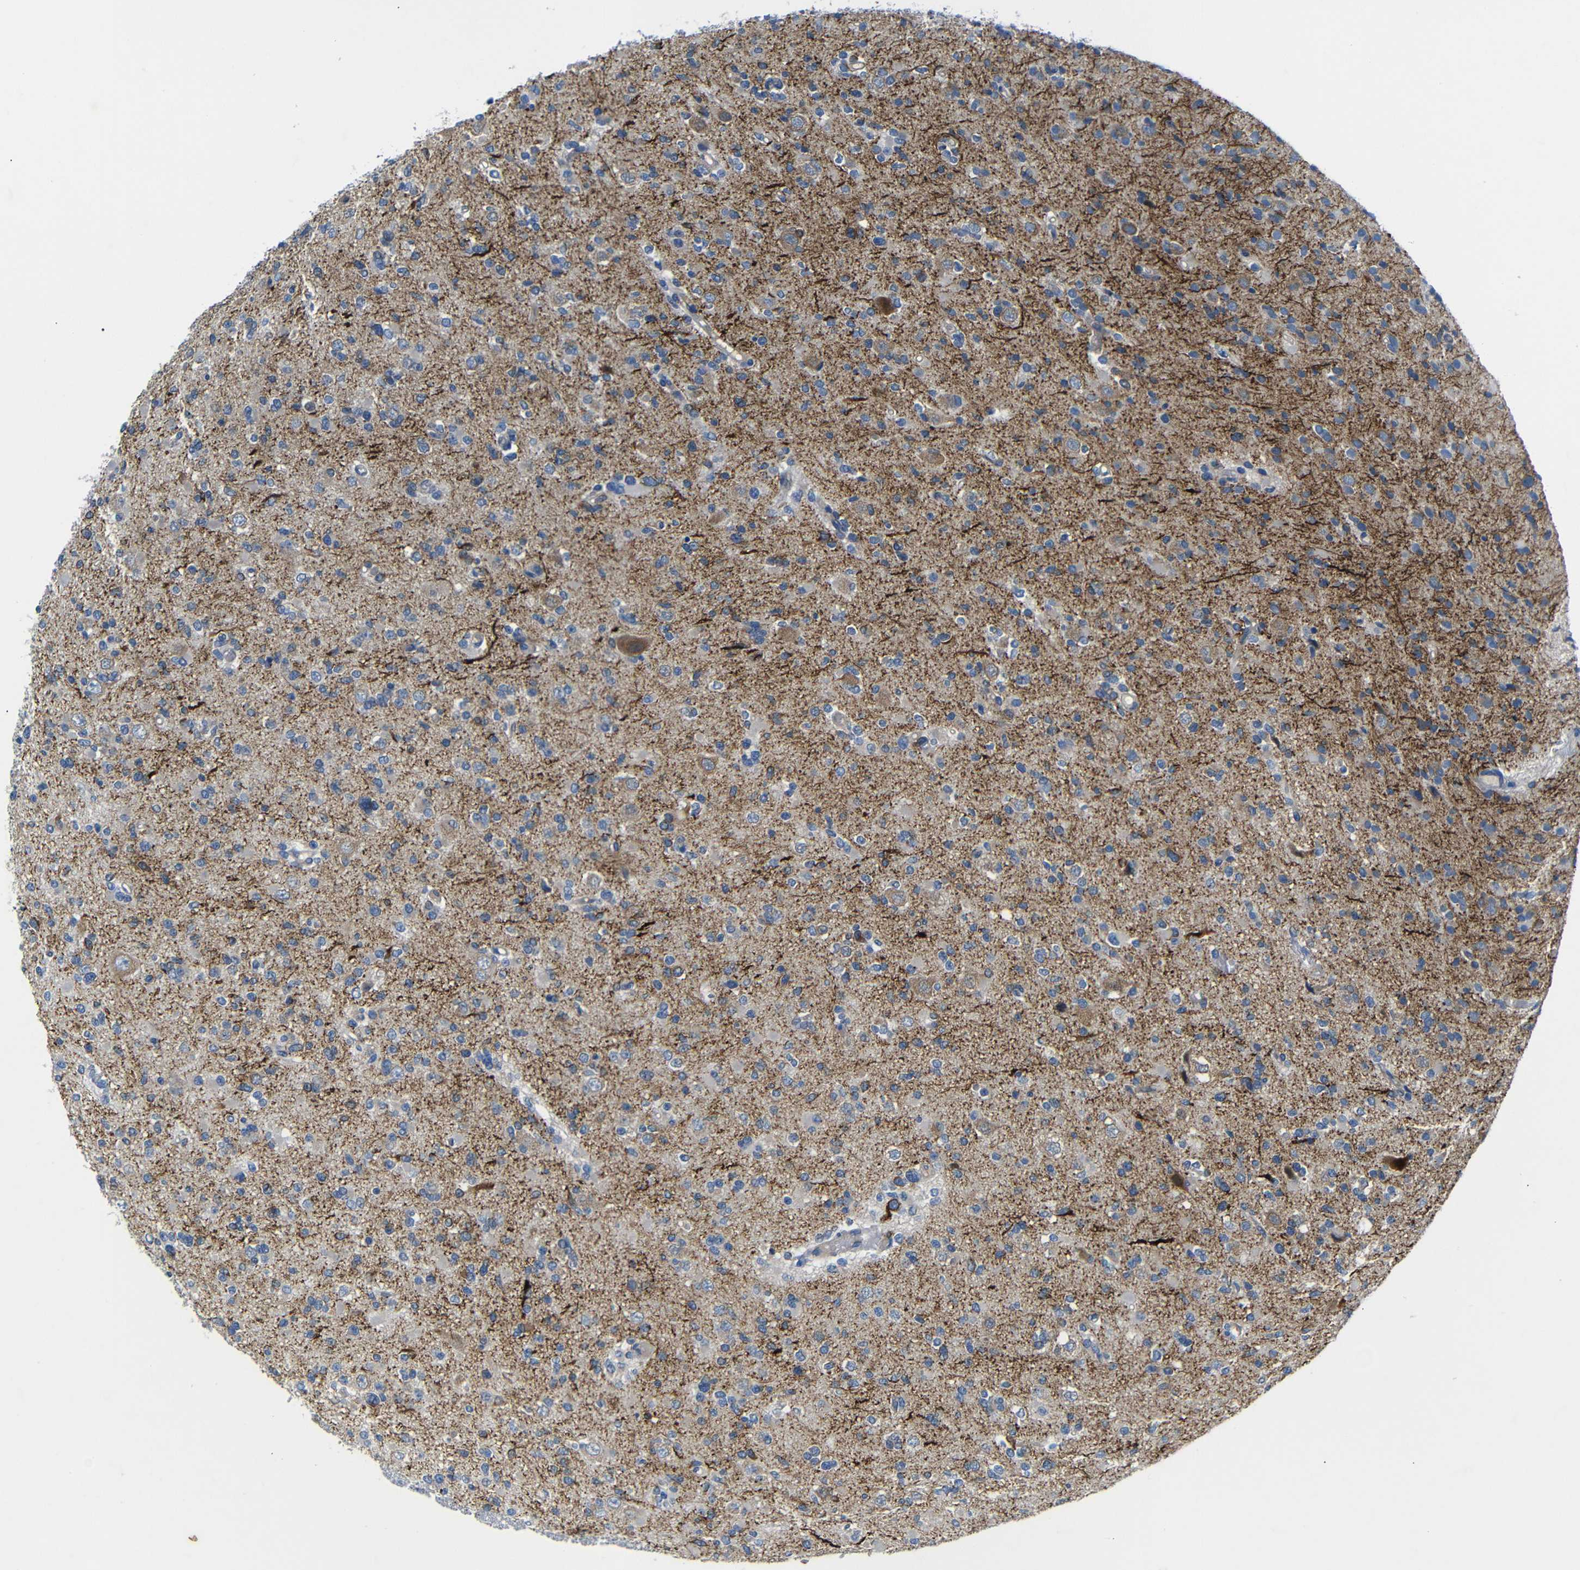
{"staining": {"intensity": "moderate", "quantity": ">75%", "location": "cytoplasmic/membranous"}, "tissue": "glioma", "cell_type": "Tumor cells", "image_type": "cancer", "snomed": [{"axis": "morphology", "description": "Glioma, malignant, Low grade"}, {"axis": "topography", "description": "Brain"}], "caption": "This image reveals IHC staining of malignant glioma (low-grade), with medium moderate cytoplasmic/membranous positivity in approximately >75% of tumor cells.", "gene": "DCP1A", "patient": {"sex": "female", "age": 22}}